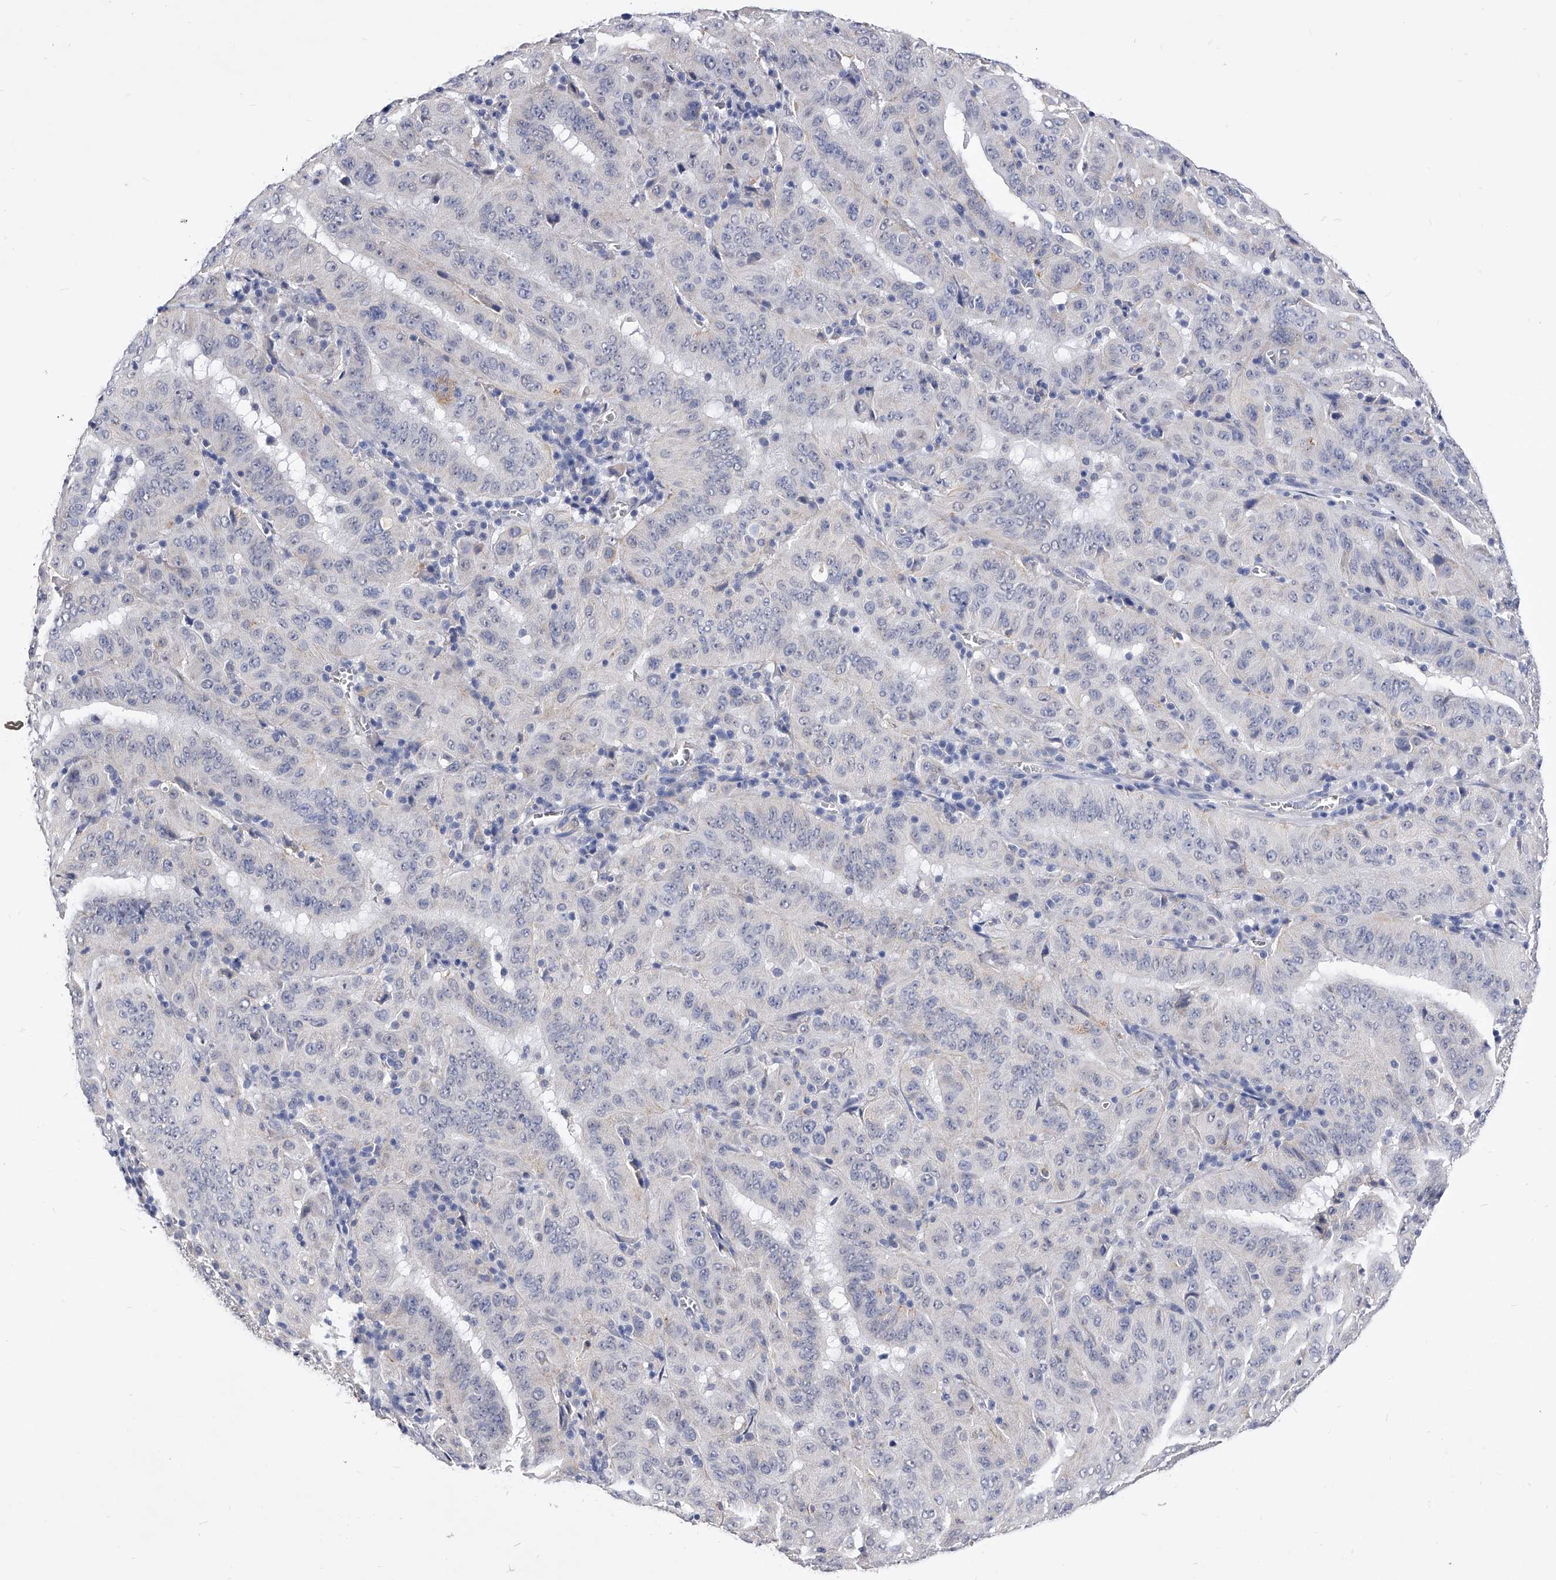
{"staining": {"intensity": "negative", "quantity": "none", "location": "none"}, "tissue": "pancreatic cancer", "cell_type": "Tumor cells", "image_type": "cancer", "snomed": [{"axis": "morphology", "description": "Adenocarcinoma, NOS"}, {"axis": "topography", "description": "Pancreas"}], "caption": "Immunohistochemistry (IHC) histopathology image of adenocarcinoma (pancreatic) stained for a protein (brown), which demonstrates no staining in tumor cells.", "gene": "ZNF529", "patient": {"sex": "male", "age": 63}}